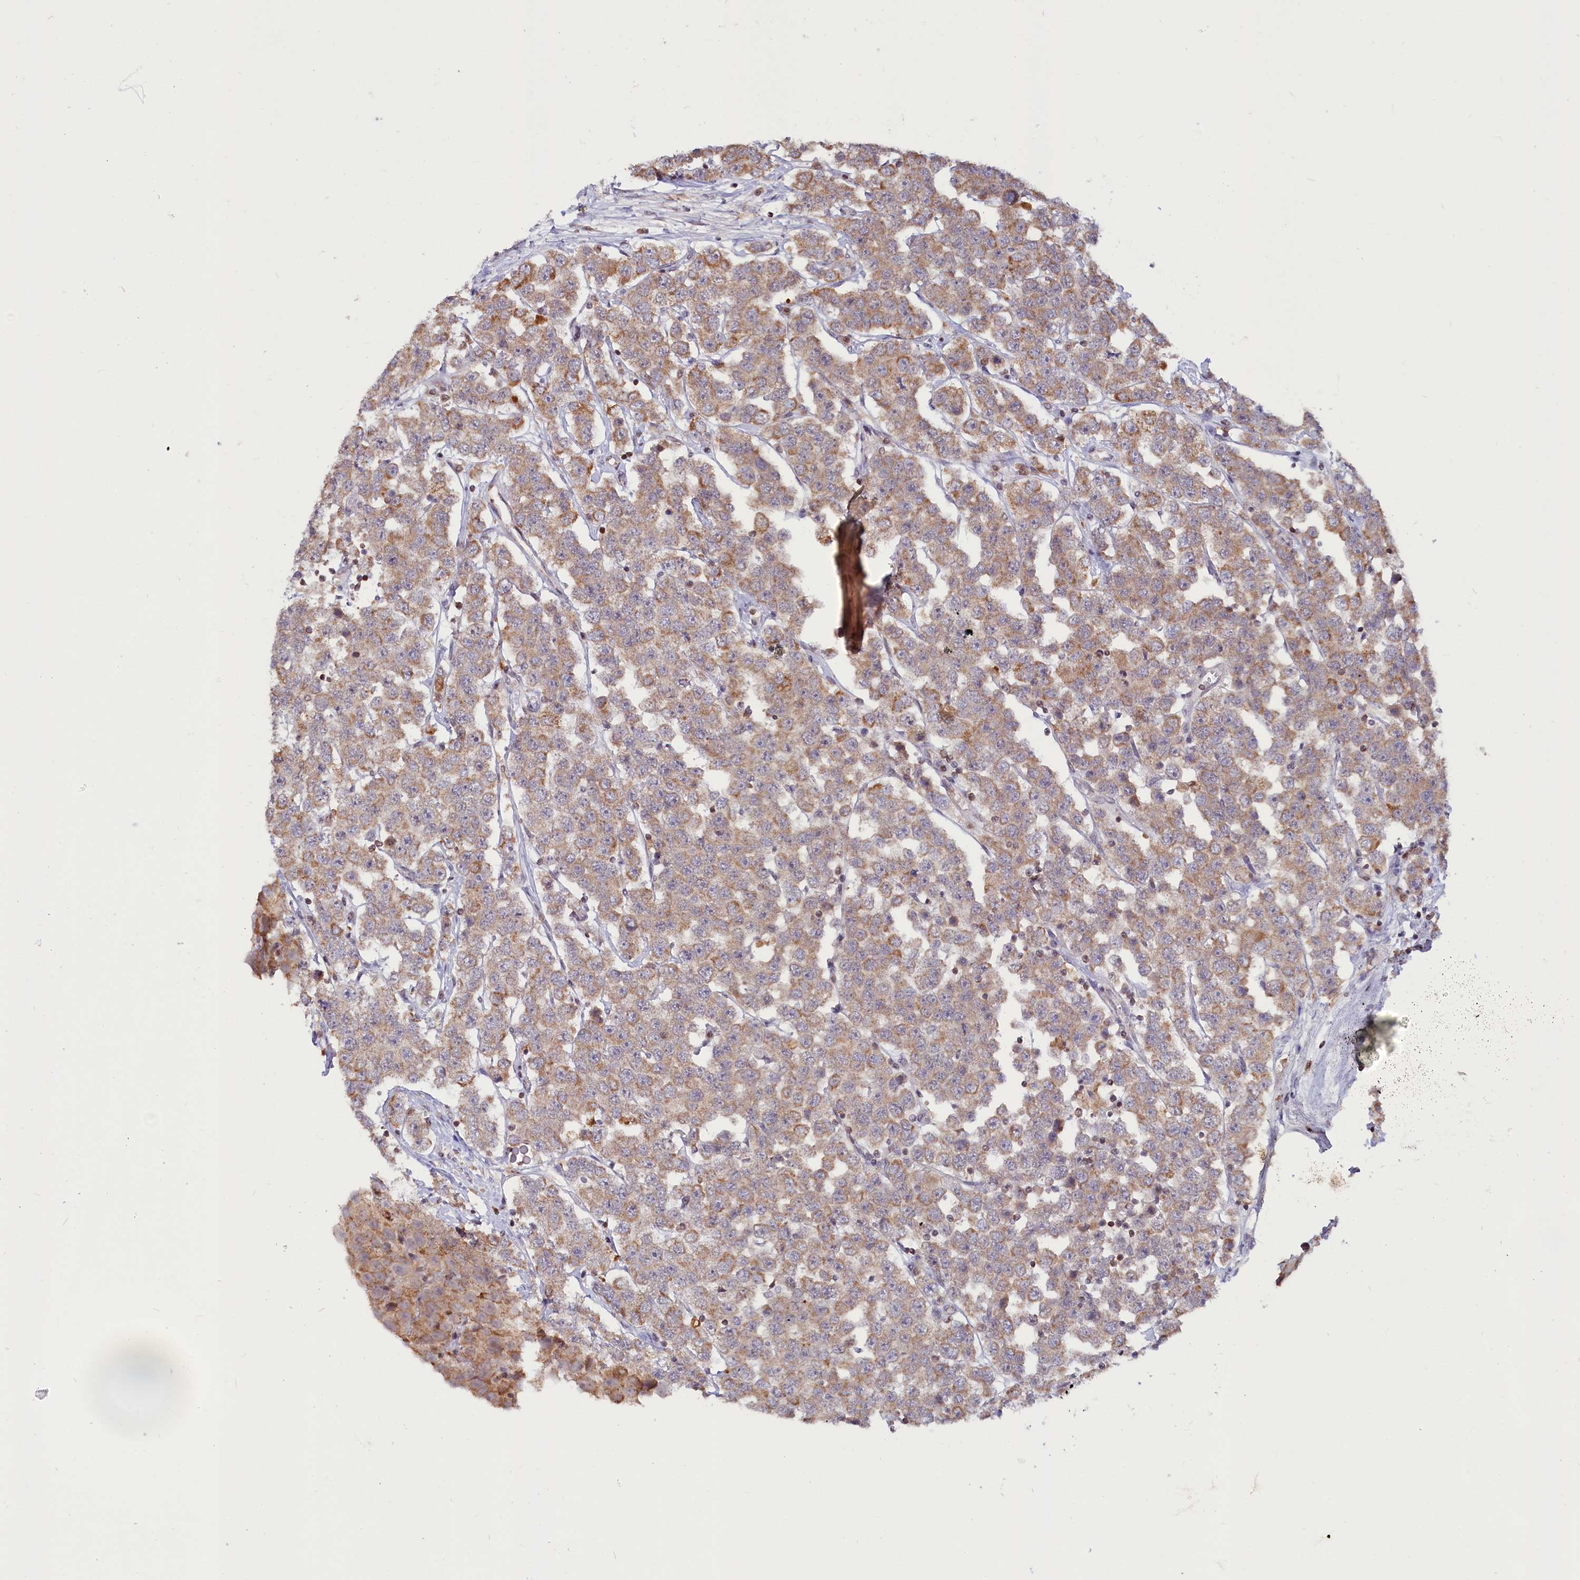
{"staining": {"intensity": "weak", "quantity": "25%-75%", "location": "cytoplasmic/membranous"}, "tissue": "testis cancer", "cell_type": "Tumor cells", "image_type": "cancer", "snomed": [{"axis": "morphology", "description": "Seminoma, NOS"}, {"axis": "topography", "description": "Testis"}], "caption": "A low amount of weak cytoplasmic/membranous staining is seen in about 25%-75% of tumor cells in testis seminoma tissue.", "gene": "PHC3", "patient": {"sex": "male", "age": 28}}